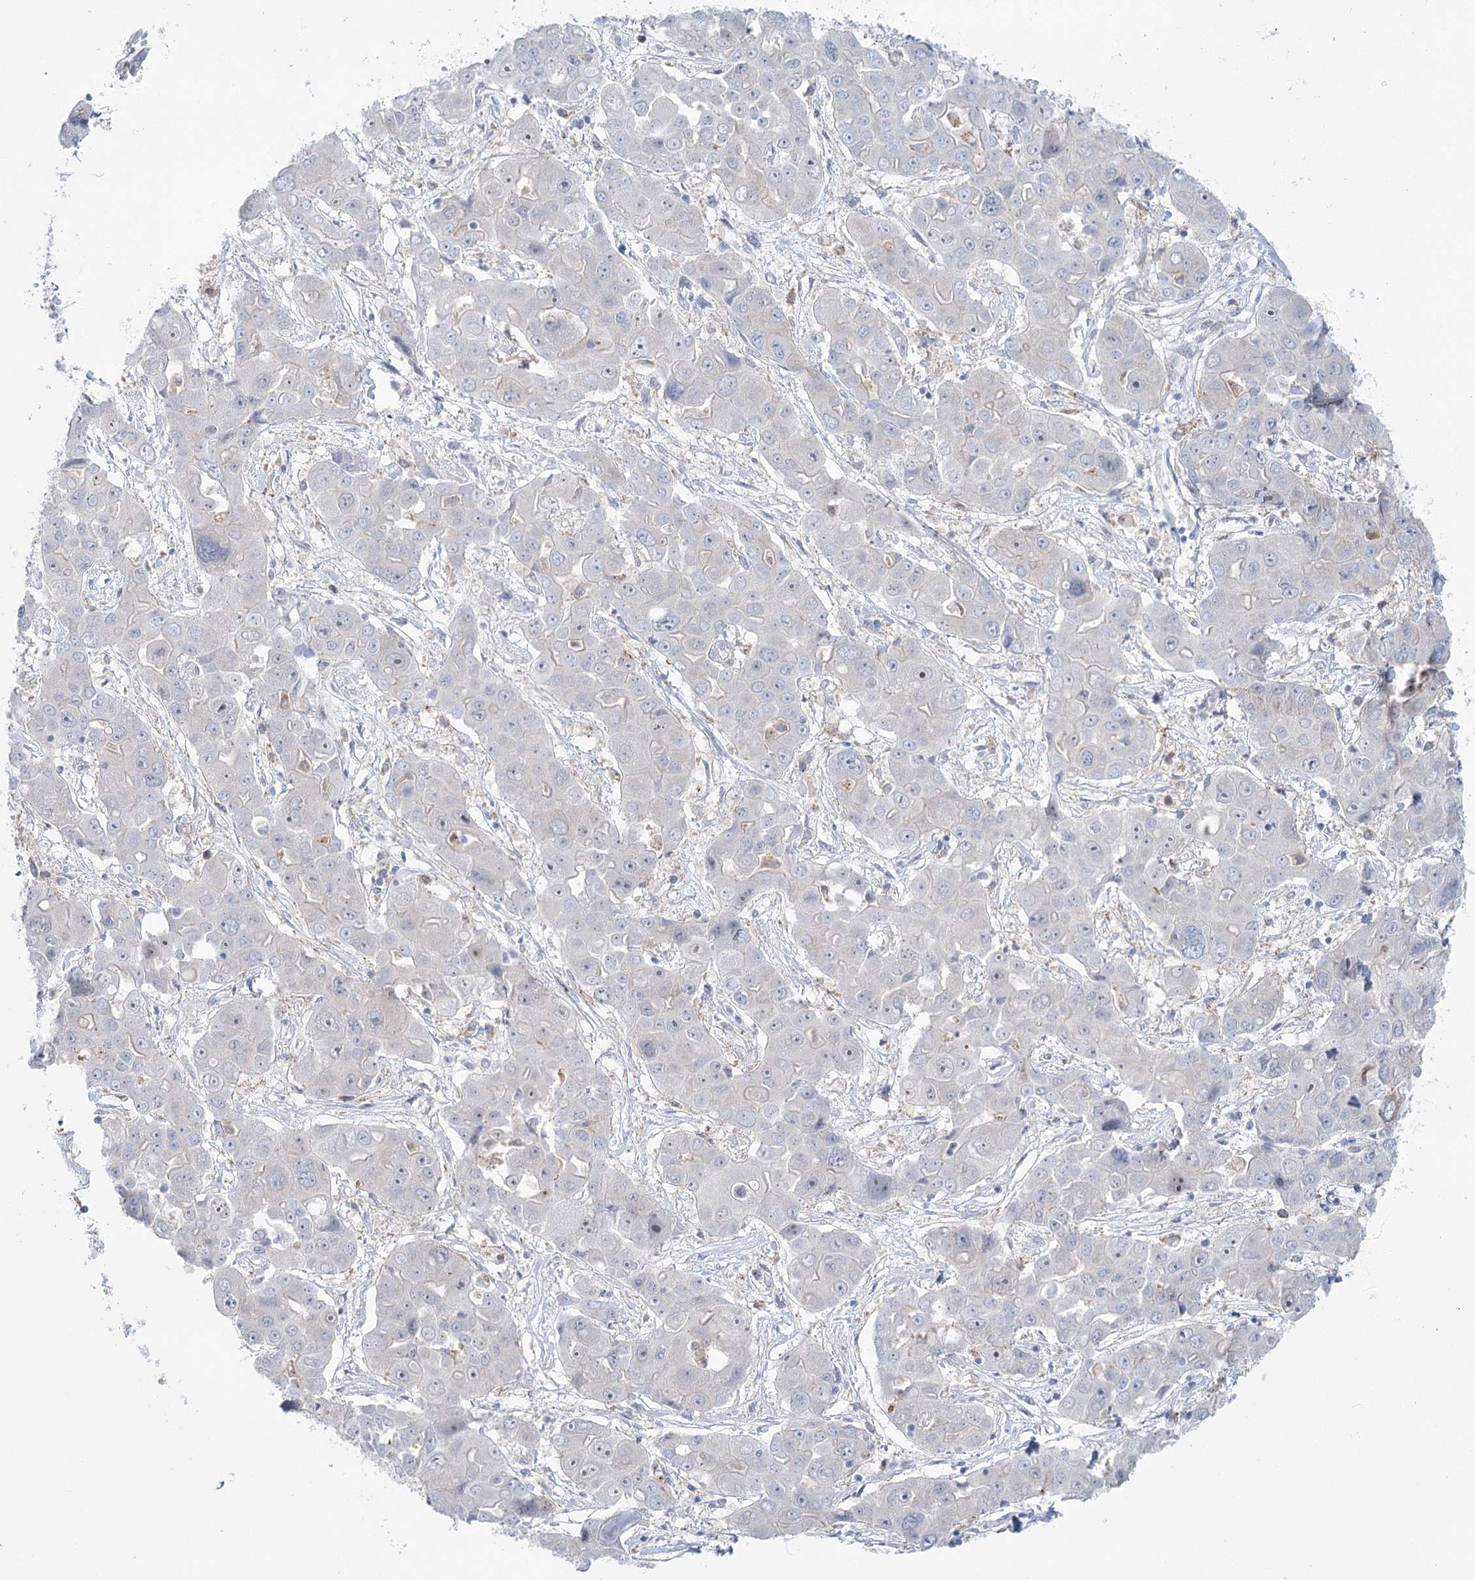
{"staining": {"intensity": "negative", "quantity": "none", "location": "none"}, "tissue": "liver cancer", "cell_type": "Tumor cells", "image_type": "cancer", "snomed": [{"axis": "morphology", "description": "Cholangiocarcinoma"}, {"axis": "topography", "description": "Liver"}], "caption": "Tumor cells show no significant expression in cholangiocarcinoma (liver).", "gene": "CCDC88A", "patient": {"sex": "male", "age": 67}}